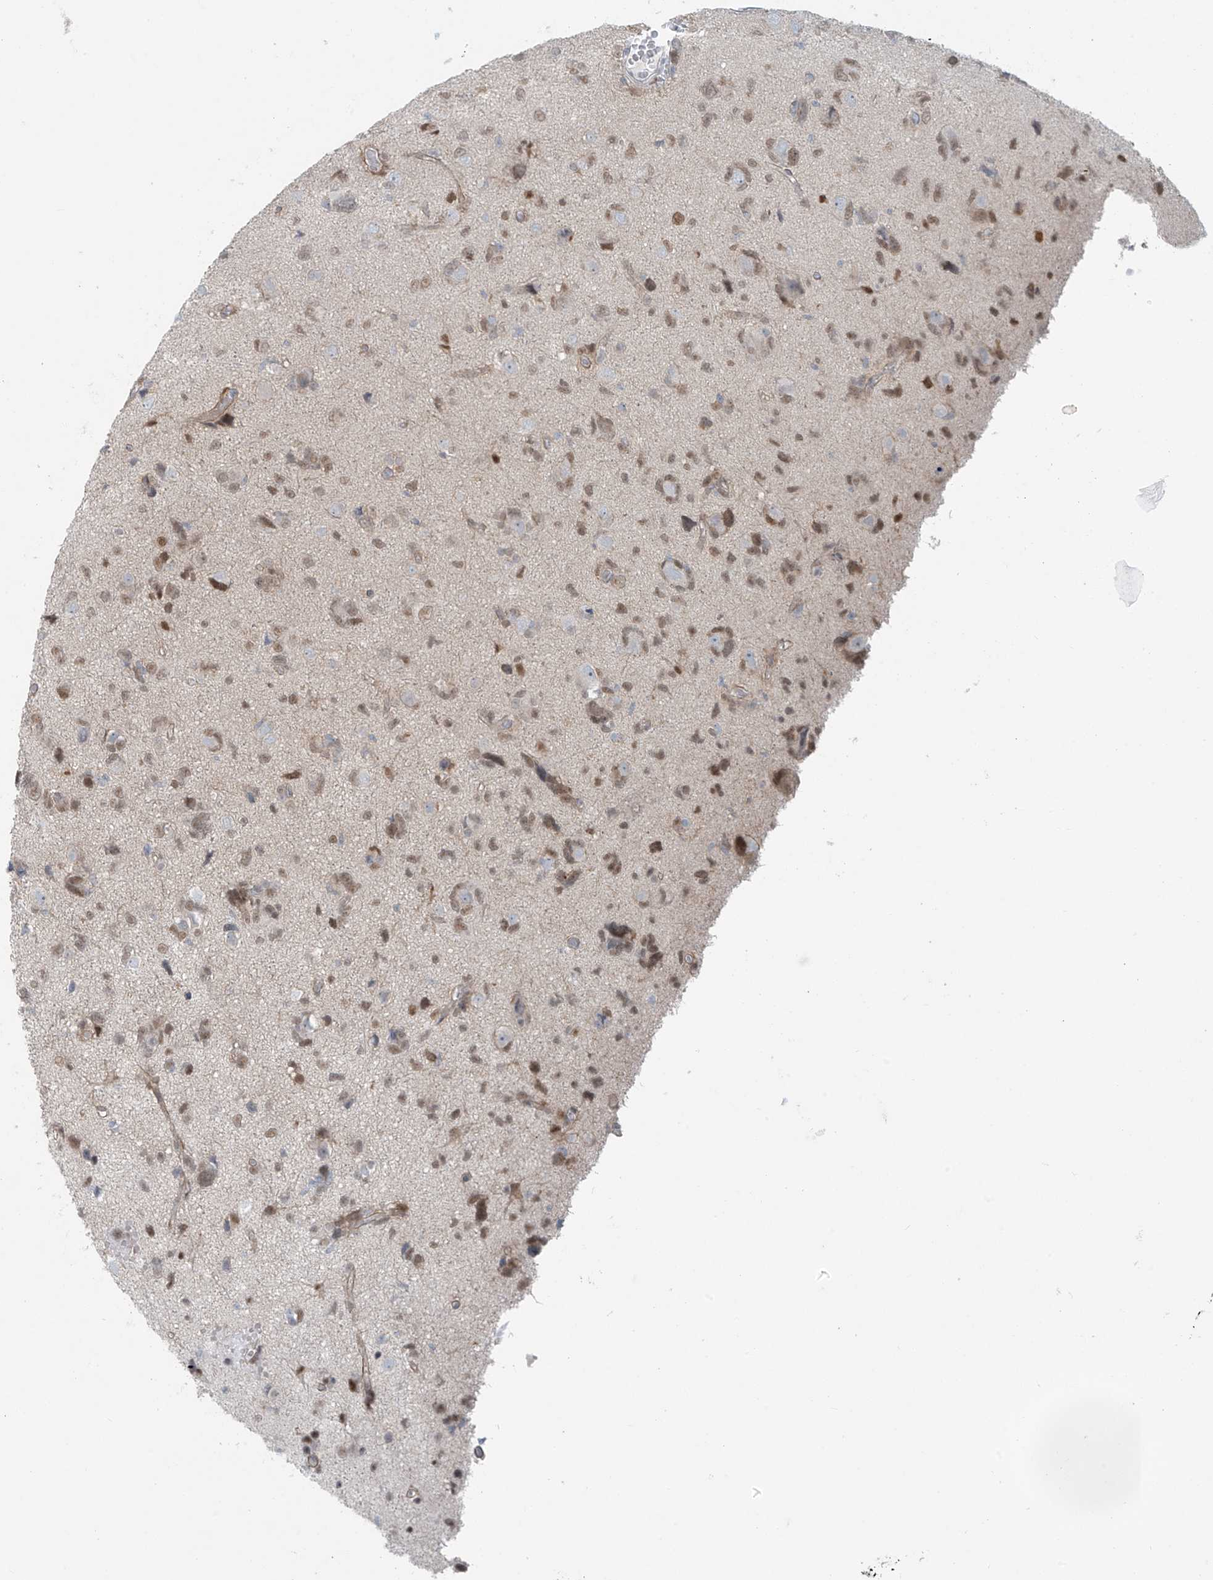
{"staining": {"intensity": "moderate", "quantity": "25%-75%", "location": "nuclear"}, "tissue": "glioma", "cell_type": "Tumor cells", "image_type": "cancer", "snomed": [{"axis": "morphology", "description": "Glioma, malignant, High grade"}, {"axis": "topography", "description": "Brain"}], "caption": "Immunohistochemical staining of malignant glioma (high-grade) exhibits medium levels of moderate nuclear expression in about 25%-75% of tumor cells. (DAB (3,3'-diaminobenzidine) = brown stain, brightfield microscopy at high magnification).", "gene": "PPAT", "patient": {"sex": "female", "age": 59}}